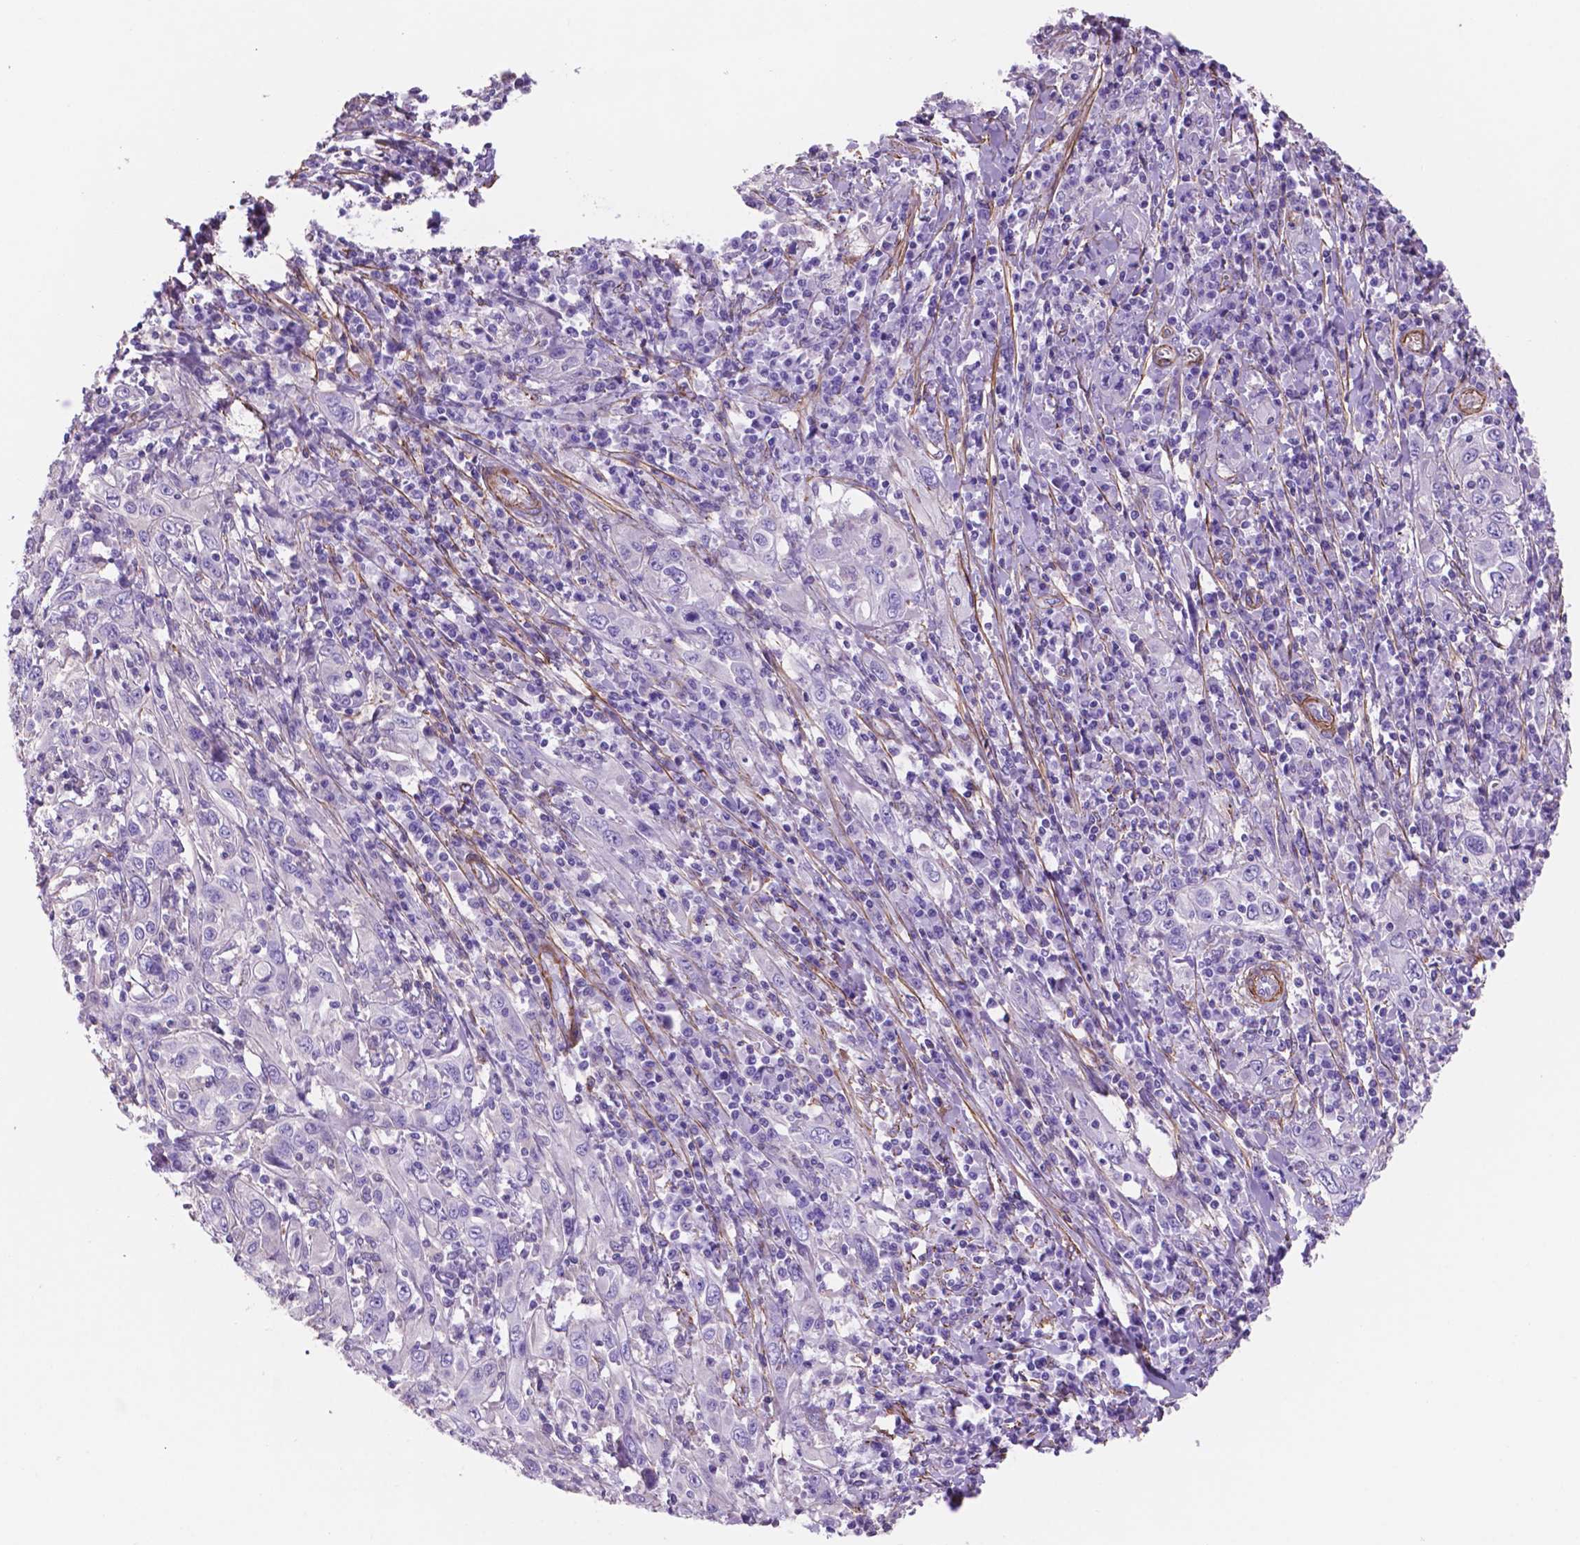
{"staining": {"intensity": "negative", "quantity": "none", "location": "none"}, "tissue": "cervical cancer", "cell_type": "Tumor cells", "image_type": "cancer", "snomed": [{"axis": "morphology", "description": "Squamous cell carcinoma, NOS"}, {"axis": "topography", "description": "Cervix"}], "caption": "Photomicrograph shows no significant protein expression in tumor cells of cervical squamous cell carcinoma.", "gene": "TOR2A", "patient": {"sex": "female", "age": 46}}